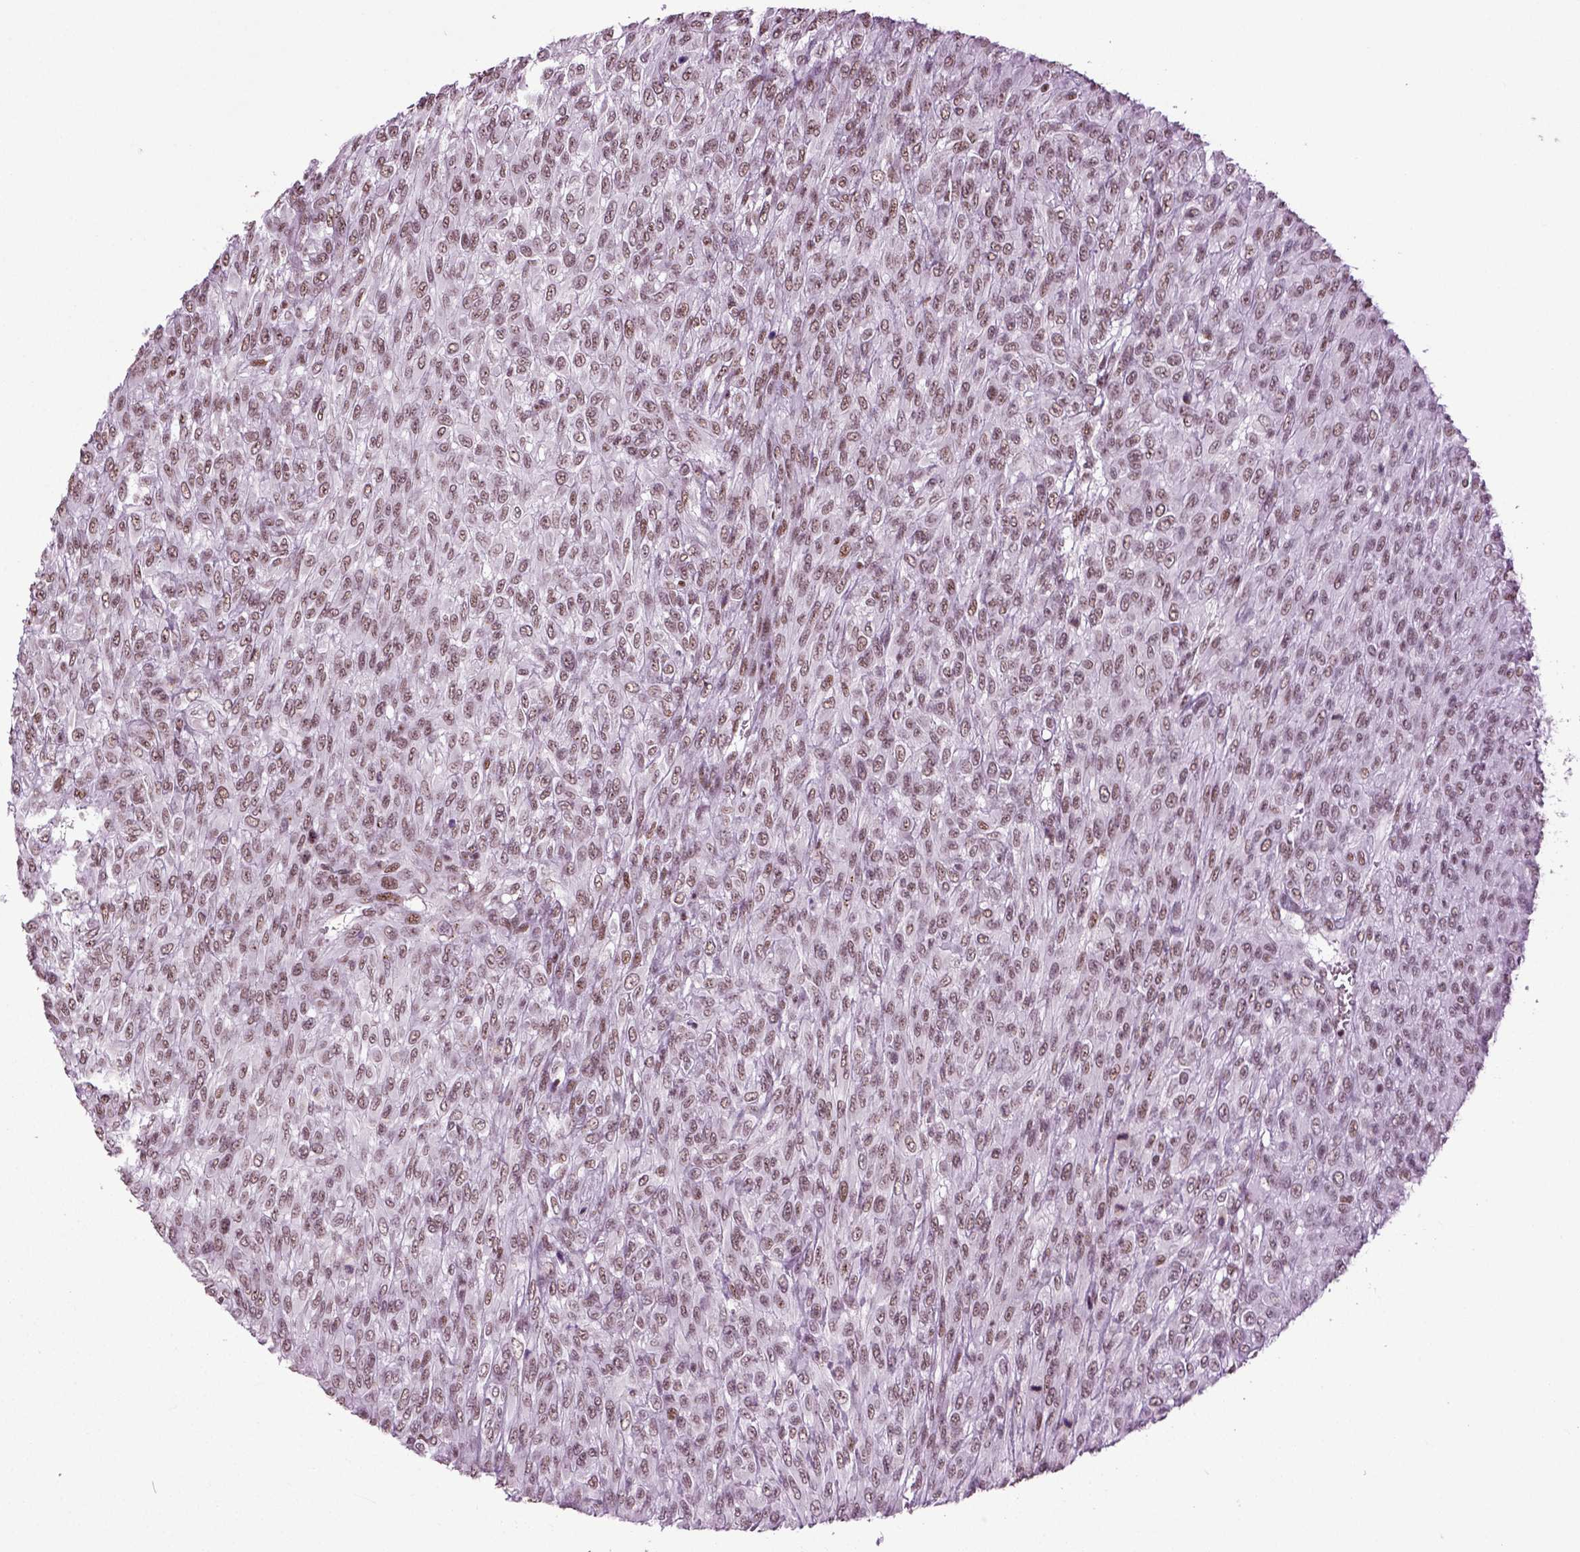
{"staining": {"intensity": "weak", "quantity": ">75%", "location": "nuclear"}, "tissue": "renal cancer", "cell_type": "Tumor cells", "image_type": "cancer", "snomed": [{"axis": "morphology", "description": "Adenocarcinoma, NOS"}, {"axis": "topography", "description": "Kidney"}], "caption": "Tumor cells display low levels of weak nuclear expression in approximately >75% of cells in human renal adenocarcinoma.", "gene": "RCOR3", "patient": {"sex": "male", "age": 58}}